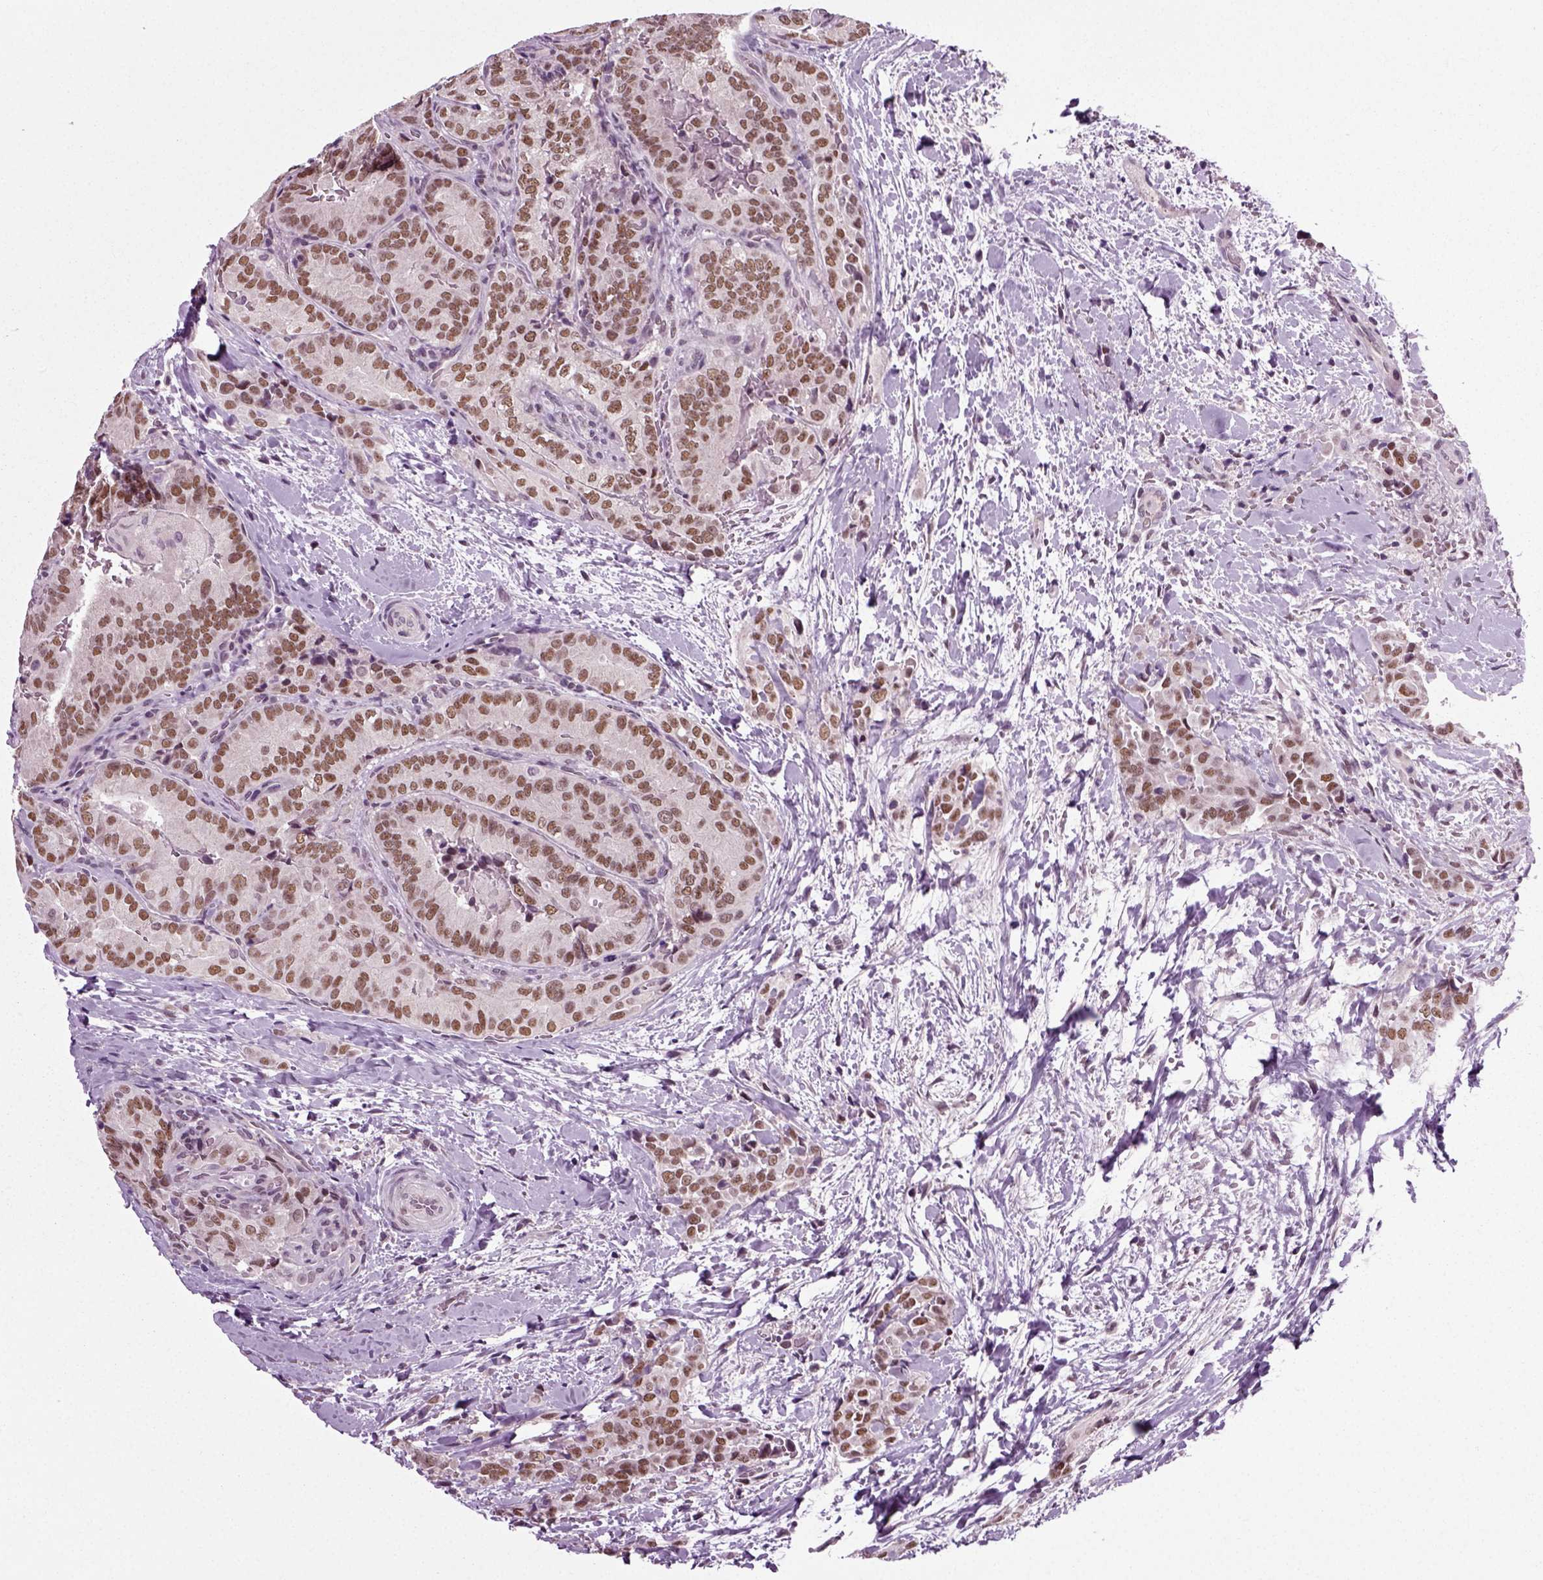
{"staining": {"intensity": "moderate", "quantity": ">75%", "location": "nuclear"}, "tissue": "thyroid cancer", "cell_type": "Tumor cells", "image_type": "cancer", "snomed": [{"axis": "morphology", "description": "Papillary adenocarcinoma, NOS"}, {"axis": "topography", "description": "Thyroid gland"}], "caption": "A medium amount of moderate nuclear staining is appreciated in approximately >75% of tumor cells in thyroid papillary adenocarcinoma tissue. Nuclei are stained in blue.", "gene": "RCOR3", "patient": {"sex": "male", "age": 61}}